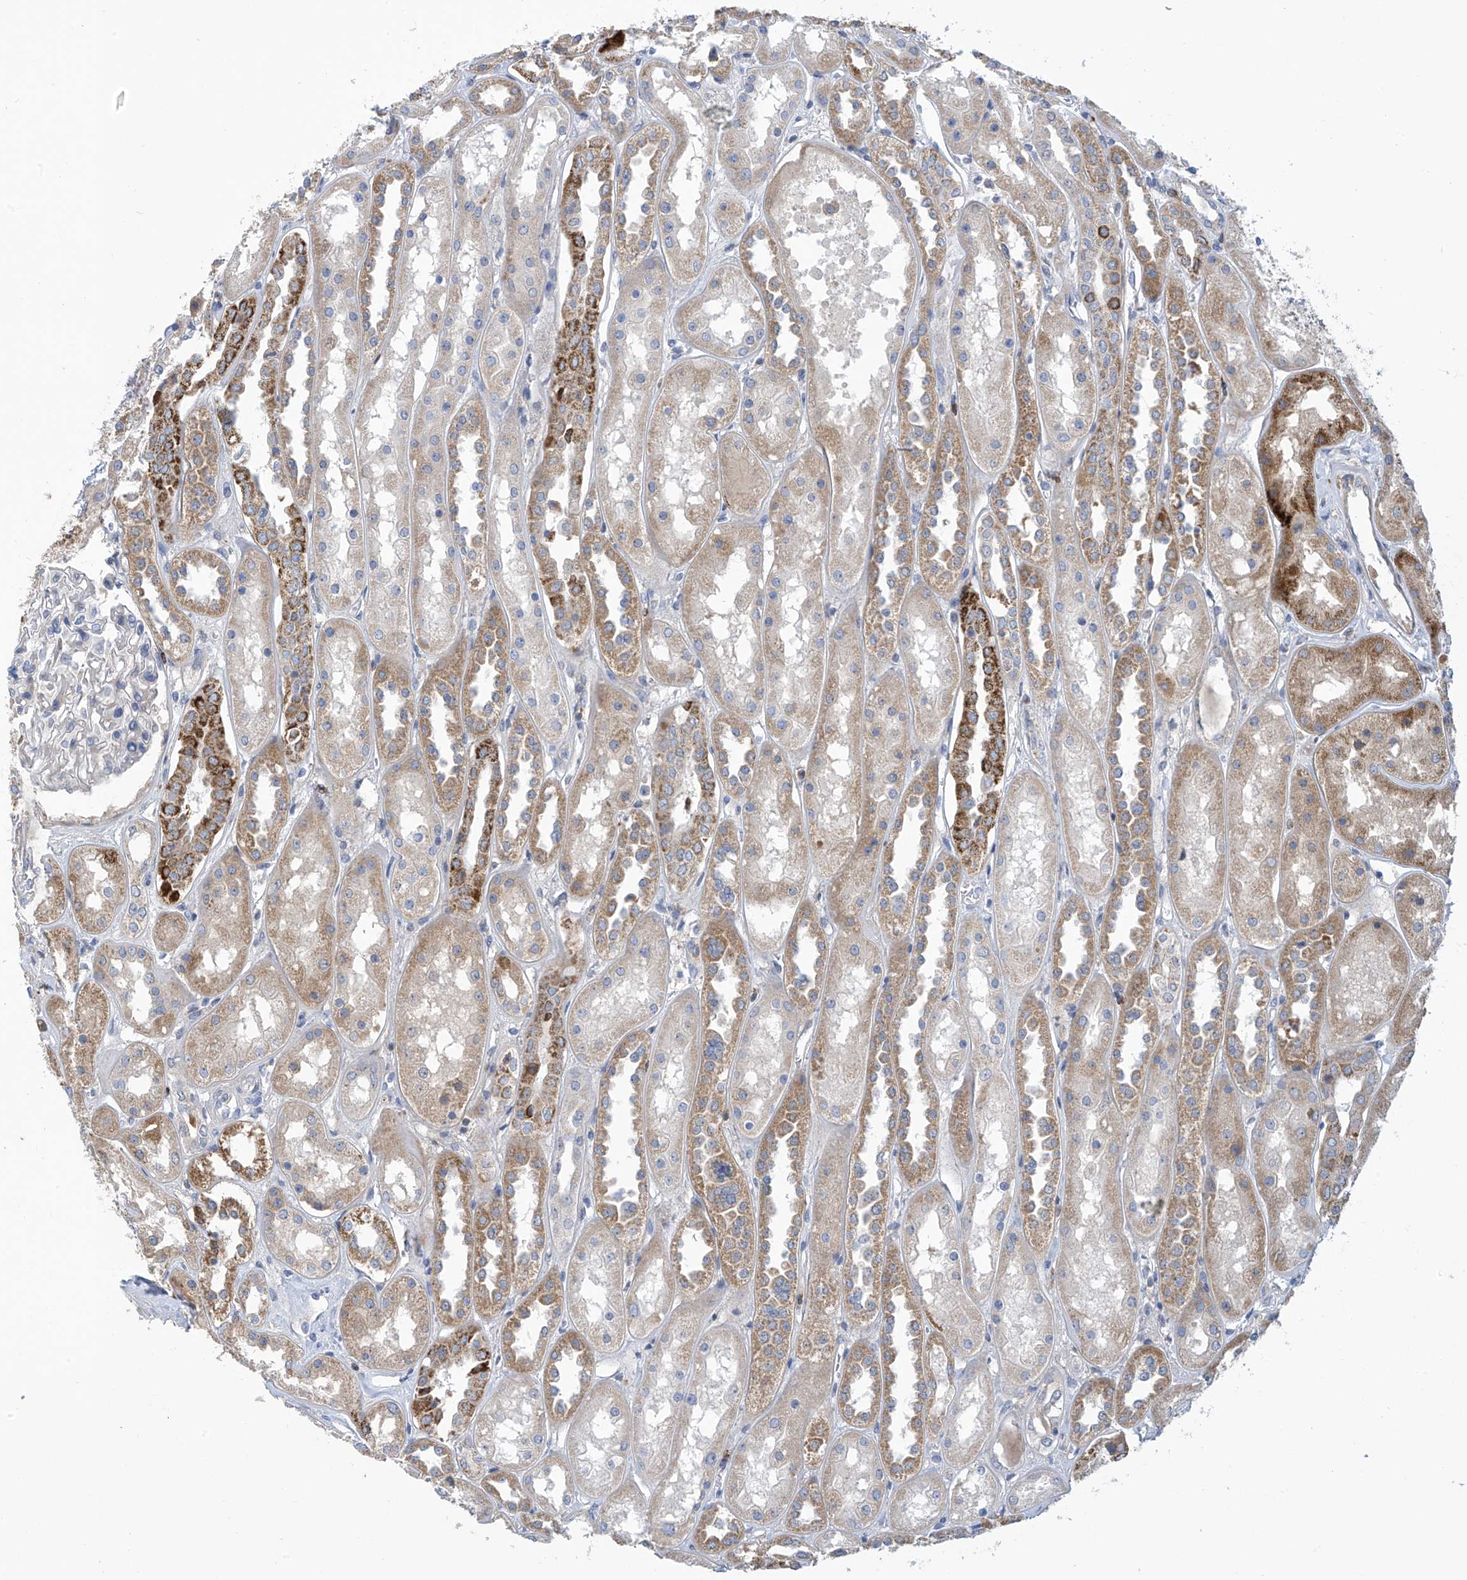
{"staining": {"intensity": "negative", "quantity": "none", "location": "none"}, "tissue": "kidney", "cell_type": "Cells in glomeruli", "image_type": "normal", "snomed": [{"axis": "morphology", "description": "Normal tissue, NOS"}, {"axis": "topography", "description": "Kidney"}], "caption": "The immunohistochemistry photomicrograph has no significant staining in cells in glomeruli of kidney. (Brightfield microscopy of DAB (3,3'-diaminobenzidine) immunohistochemistry at high magnification).", "gene": "IBA57", "patient": {"sex": "male", "age": 70}}